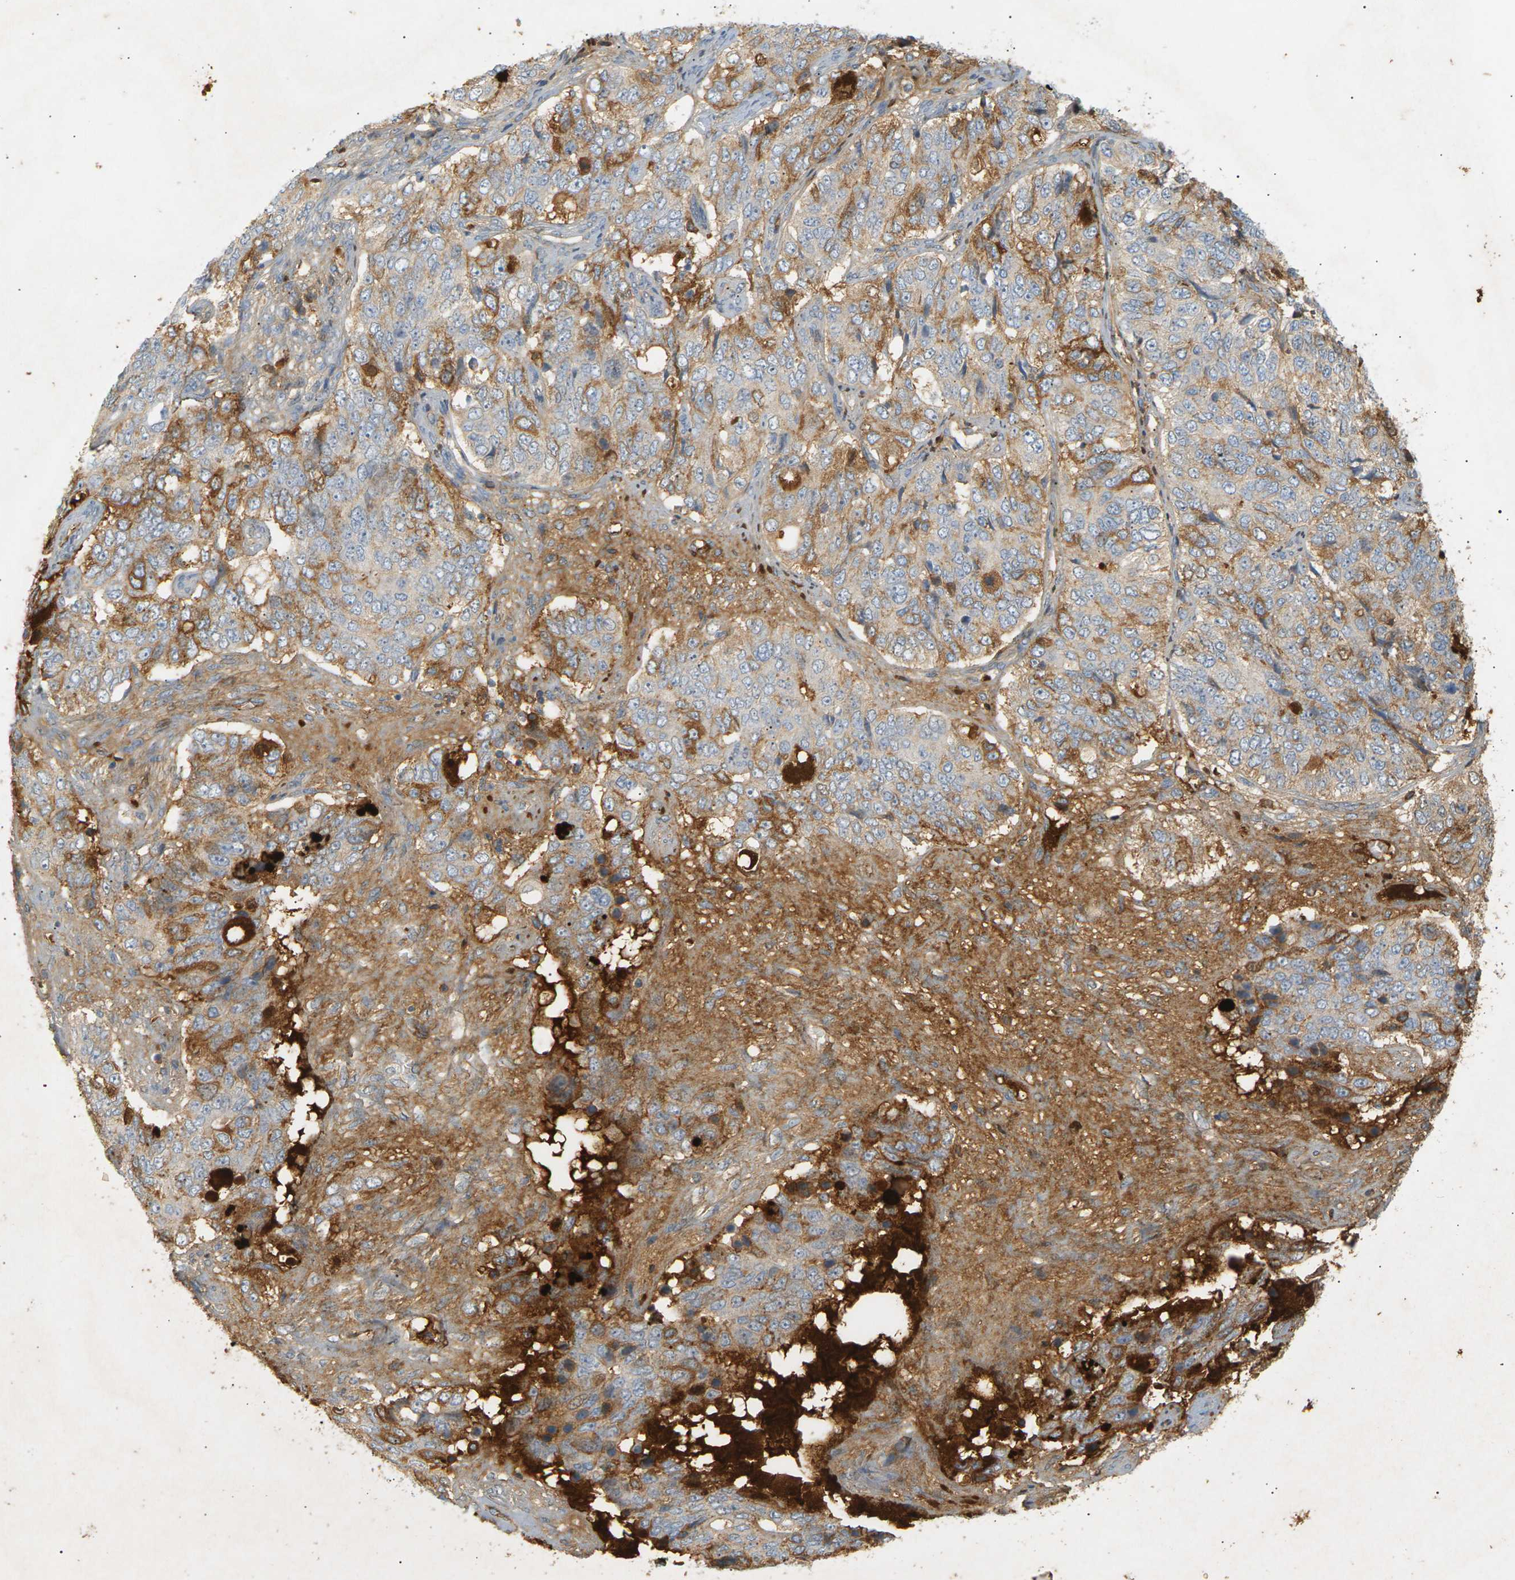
{"staining": {"intensity": "moderate", "quantity": "<25%", "location": "cytoplasmic/membranous"}, "tissue": "ovarian cancer", "cell_type": "Tumor cells", "image_type": "cancer", "snomed": [{"axis": "morphology", "description": "Carcinoma, endometroid"}, {"axis": "topography", "description": "Ovary"}], "caption": "This photomicrograph demonstrates ovarian cancer stained with immunohistochemistry to label a protein in brown. The cytoplasmic/membranous of tumor cells show moderate positivity for the protein. Nuclei are counter-stained blue.", "gene": "IGLC3", "patient": {"sex": "female", "age": 51}}